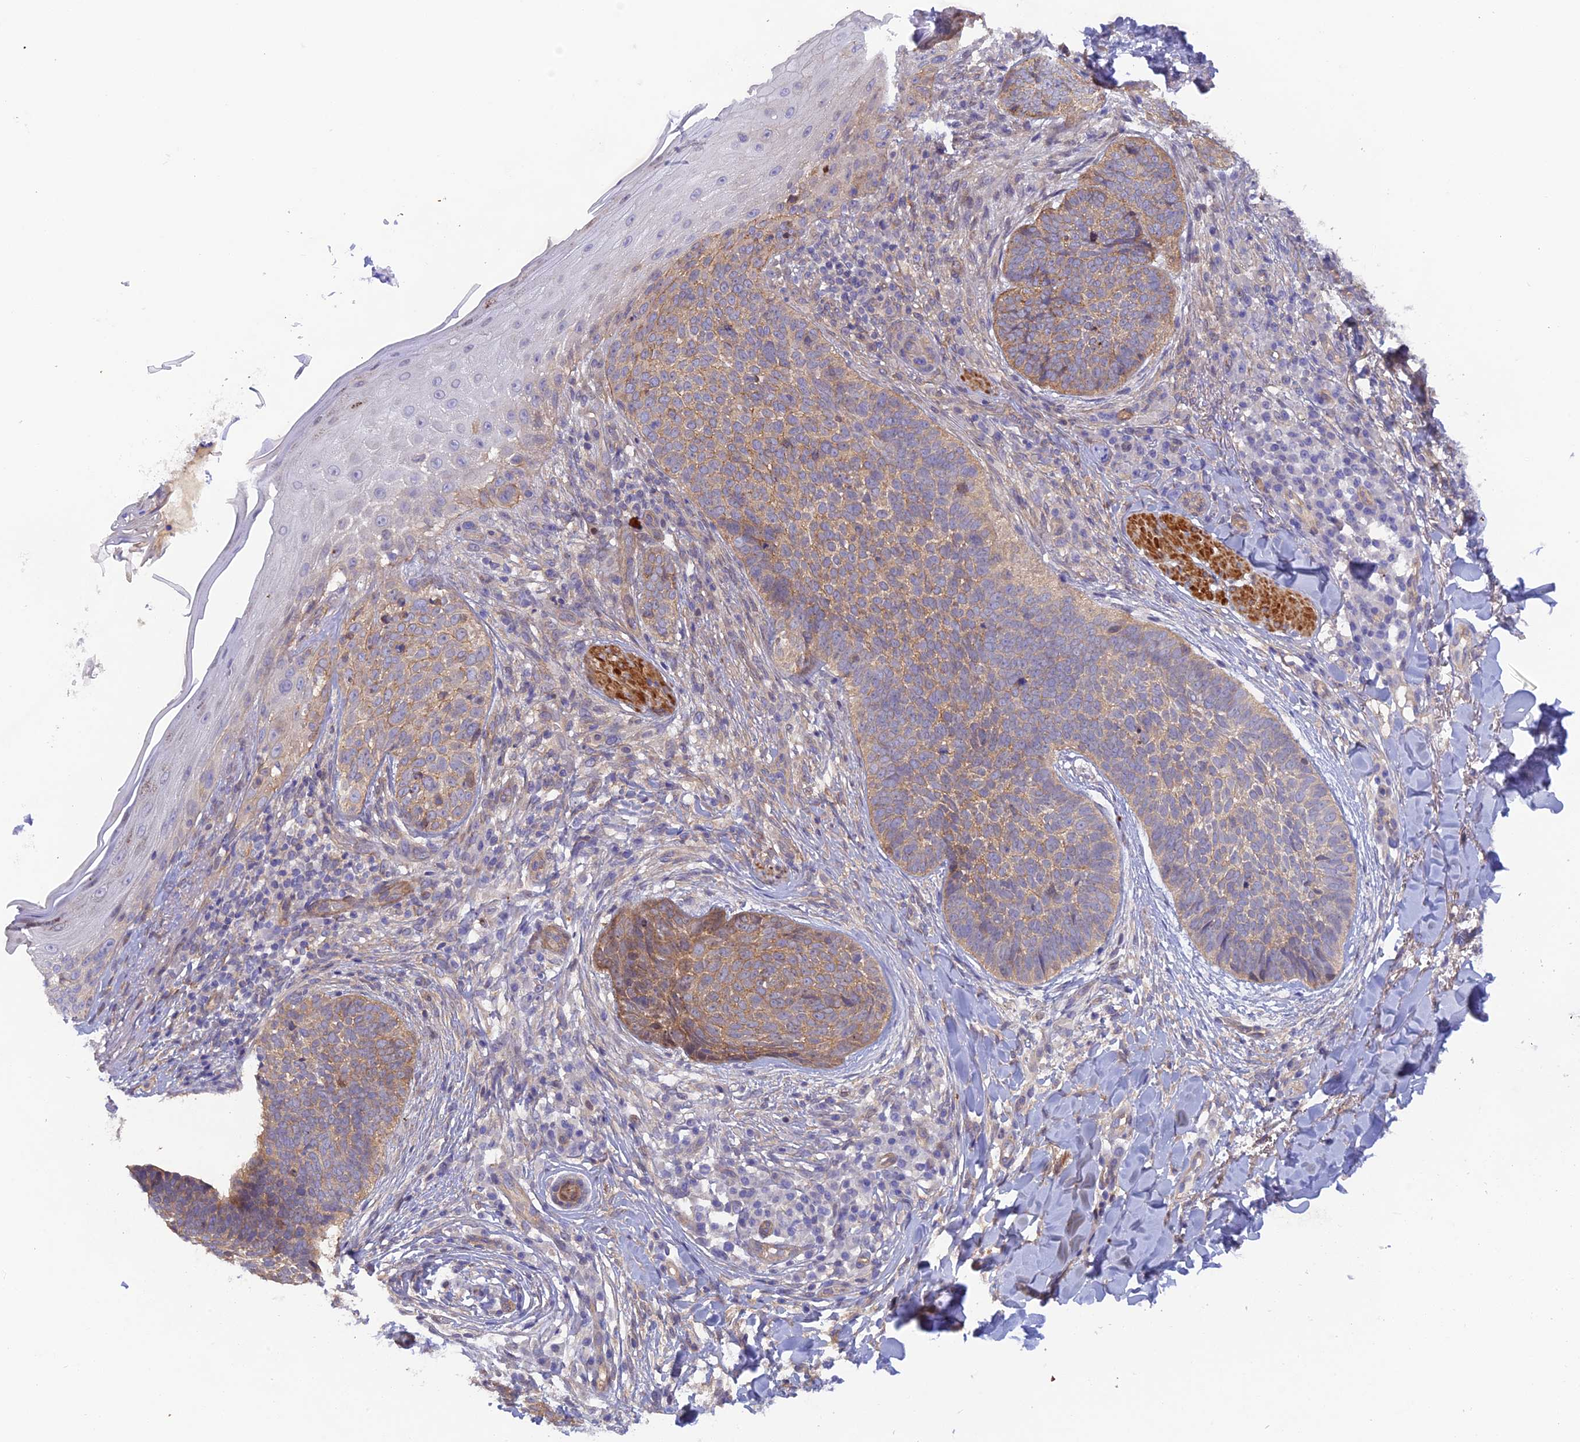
{"staining": {"intensity": "moderate", "quantity": ">75%", "location": "cytoplasmic/membranous"}, "tissue": "skin cancer", "cell_type": "Tumor cells", "image_type": "cancer", "snomed": [{"axis": "morphology", "description": "Basal cell carcinoma"}, {"axis": "topography", "description": "Skin"}], "caption": "A micrograph of basal cell carcinoma (skin) stained for a protein demonstrates moderate cytoplasmic/membranous brown staining in tumor cells.", "gene": "FZR1", "patient": {"sex": "female", "age": 61}}